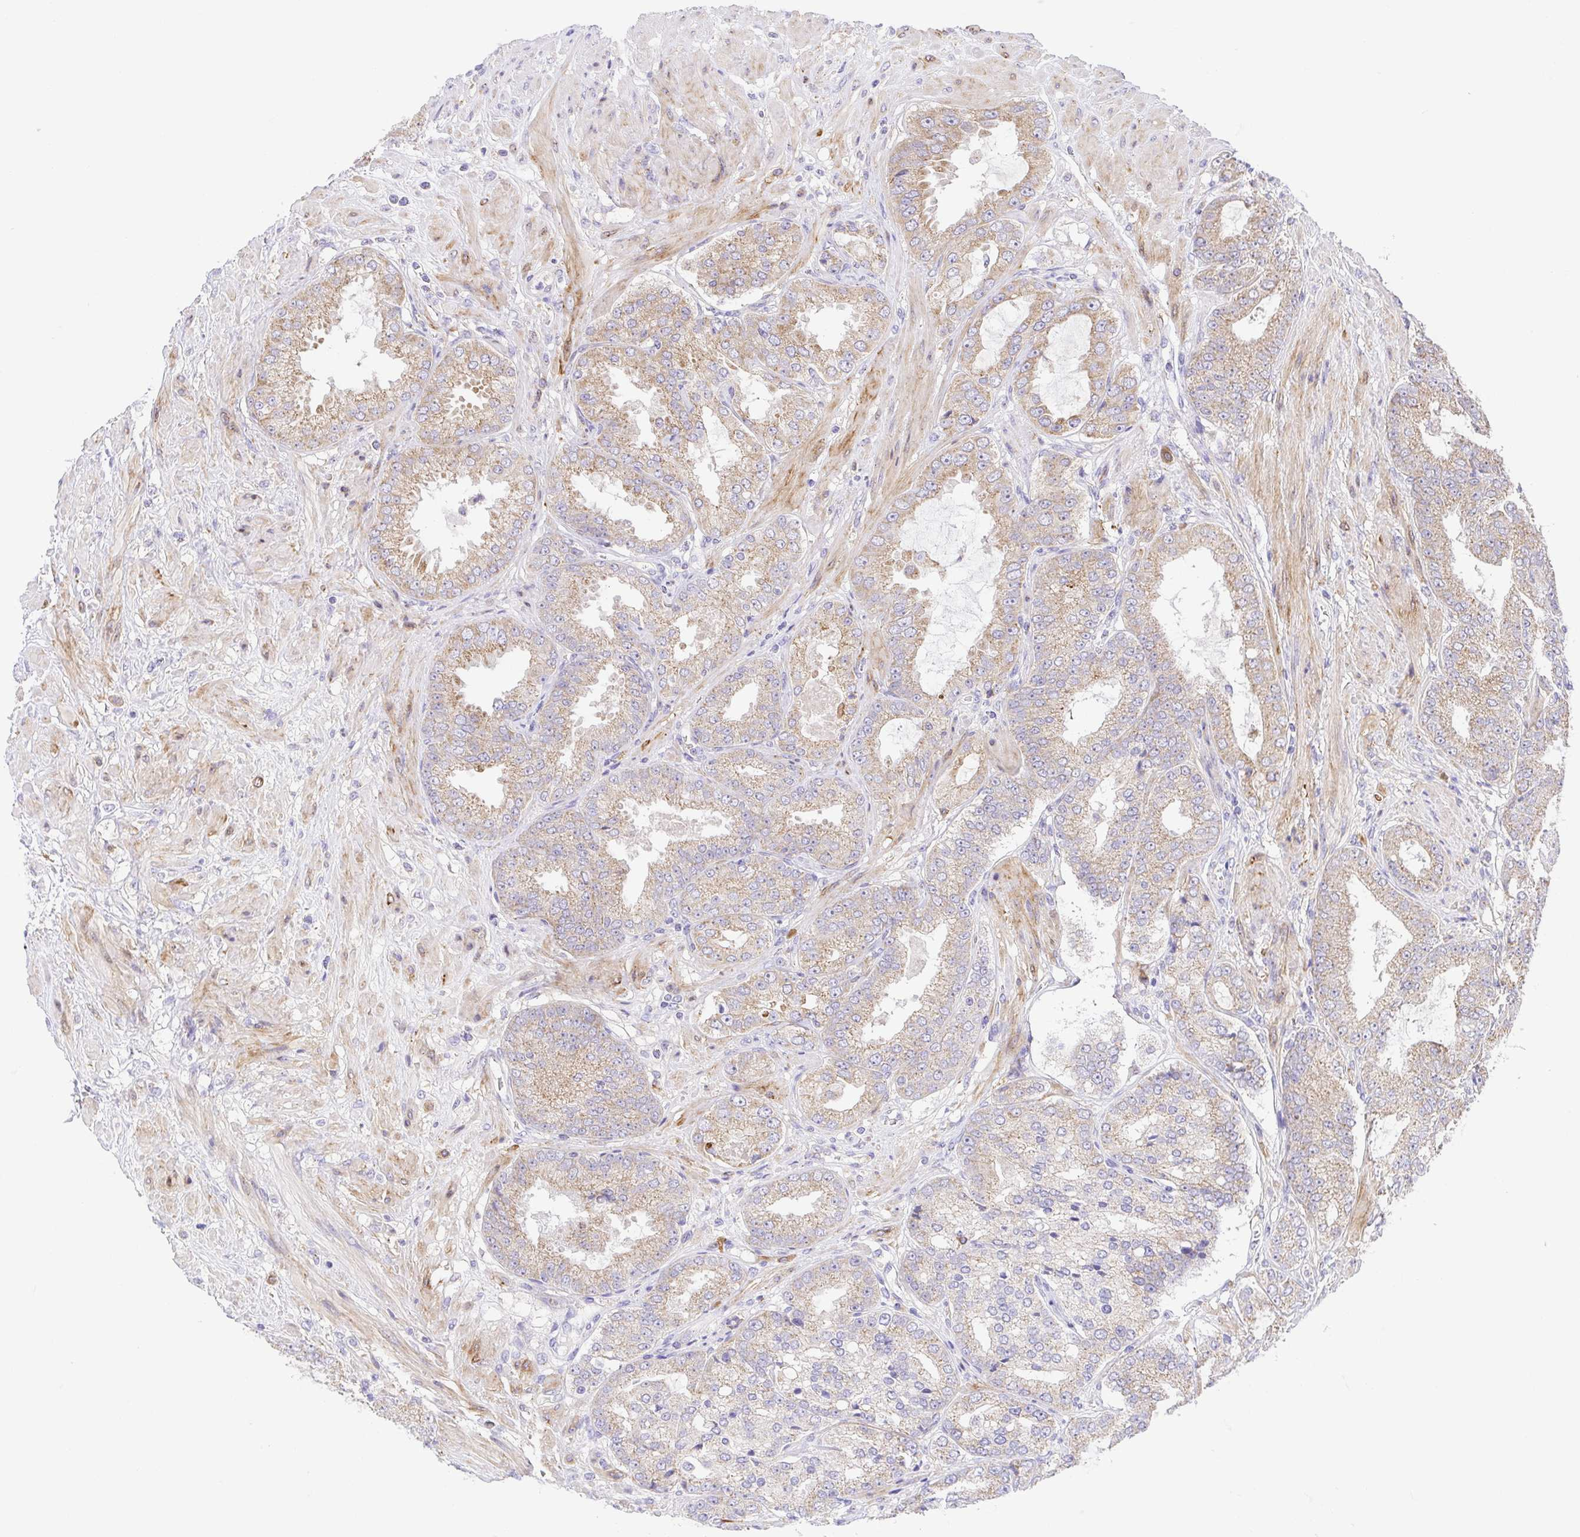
{"staining": {"intensity": "weak", "quantity": ">75%", "location": "cytoplasmic/membranous"}, "tissue": "prostate cancer", "cell_type": "Tumor cells", "image_type": "cancer", "snomed": [{"axis": "morphology", "description": "Adenocarcinoma, High grade"}, {"axis": "topography", "description": "Prostate"}], "caption": "Tumor cells exhibit low levels of weak cytoplasmic/membranous expression in approximately >75% of cells in human high-grade adenocarcinoma (prostate). The protein of interest is stained brown, and the nuclei are stained in blue (DAB IHC with brightfield microscopy, high magnification).", "gene": "SLC13A1", "patient": {"sex": "male", "age": 71}}